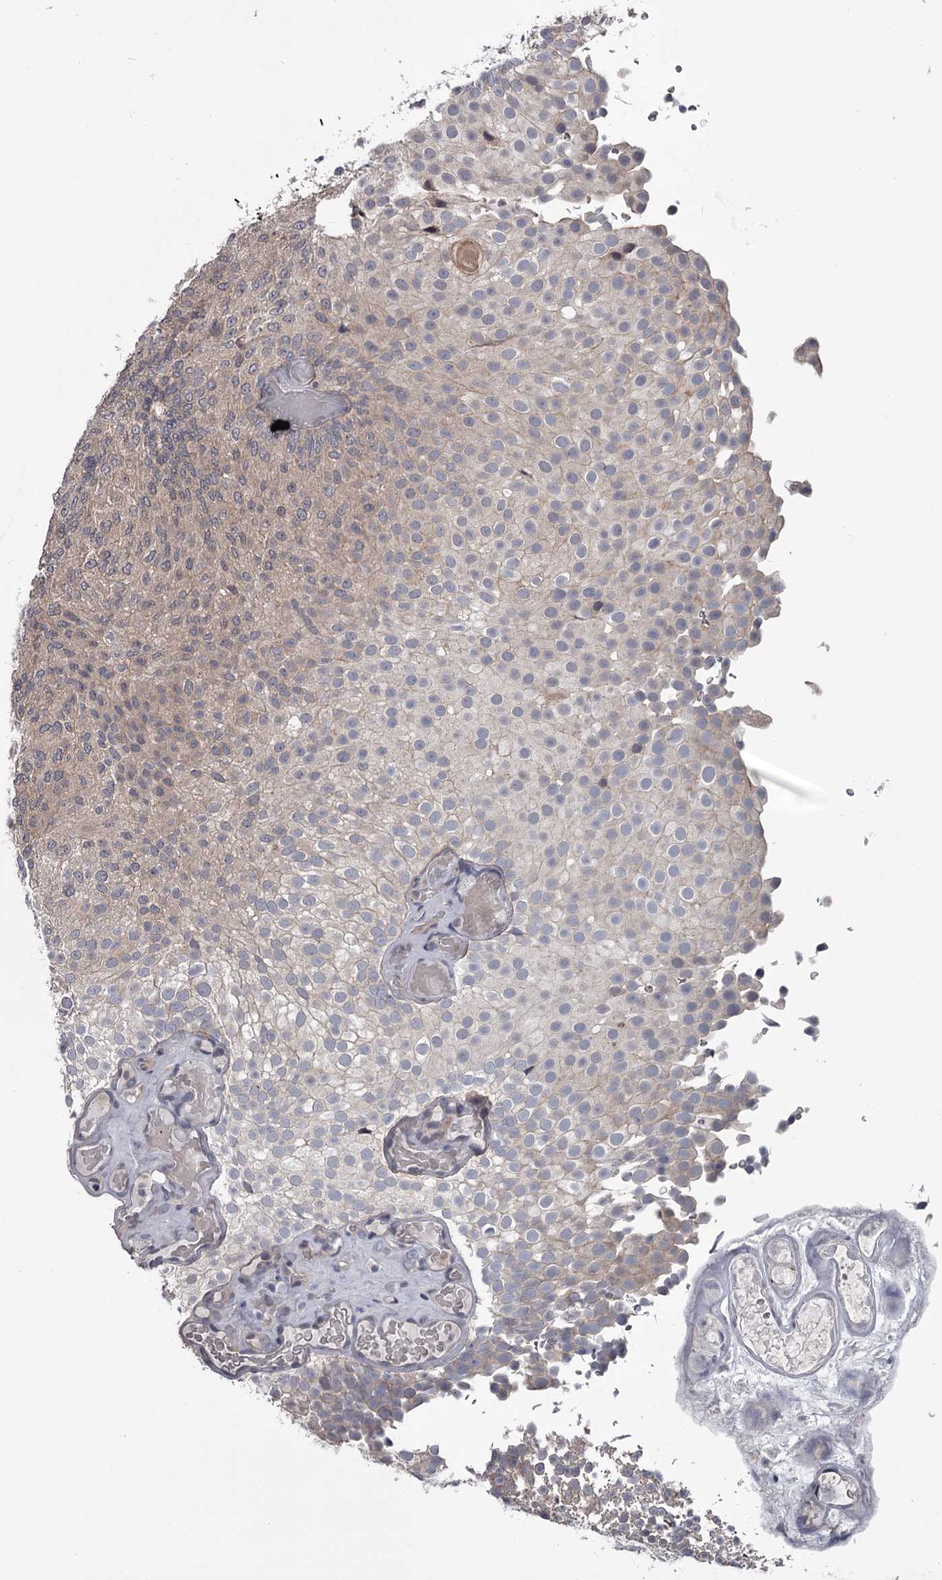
{"staining": {"intensity": "negative", "quantity": "none", "location": "none"}, "tissue": "urothelial cancer", "cell_type": "Tumor cells", "image_type": "cancer", "snomed": [{"axis": "morphology", "description": "Urothelial carcinoma, Low grade"}, {"axis": "topography", "description": "Urinary bladder"}], "caption": "A histopathology image of urothelial carcinoma (low-grade) stained for a protein reveals no brown staining in tumor cells.", "gene": "DAO", "patient": {"sex": "male", "age": 78}}